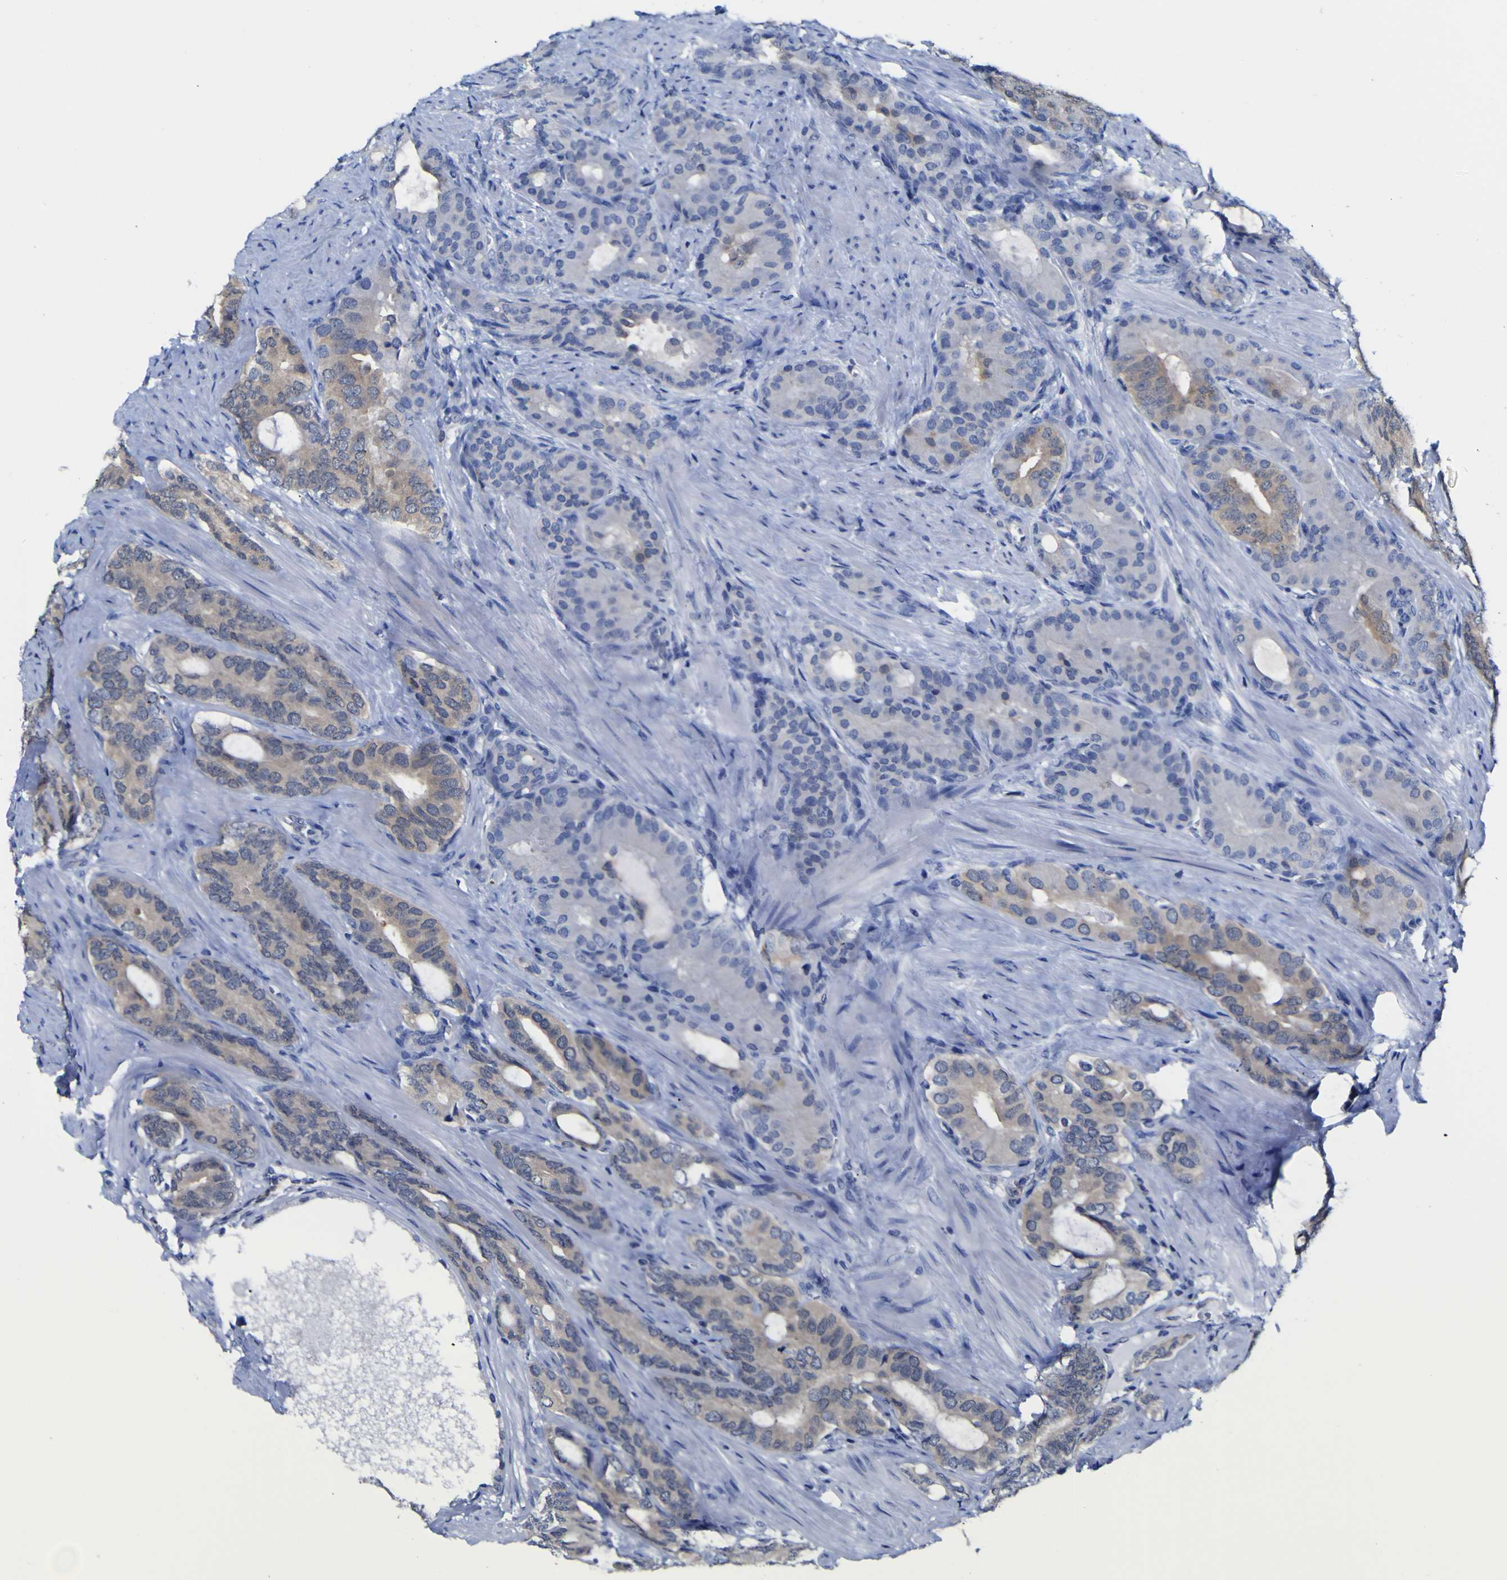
{"staining": {"intensity": "weak", "quantity": "25%-75%", "location": "cytoplasmic/membranous"}, "tissue": "prostate cancer", "cell_type": "Tumor cells", "image_type": "cancer", "snomed": [{"axis": "morphology", "description": "Adenocarcinoma, Low grade"}, {"axis": "topography", "description": "Prostate"}], "caption": "This image demonstrates immunohistochemistry (IHC) staining of human low-grade adenocarcinoma (prostate), with low weak cytoplasmic/membranous staining in about 25%-75% of tumor cells.", "gene": "CASP6", "patient": {"sex": "male", "age": 63}}